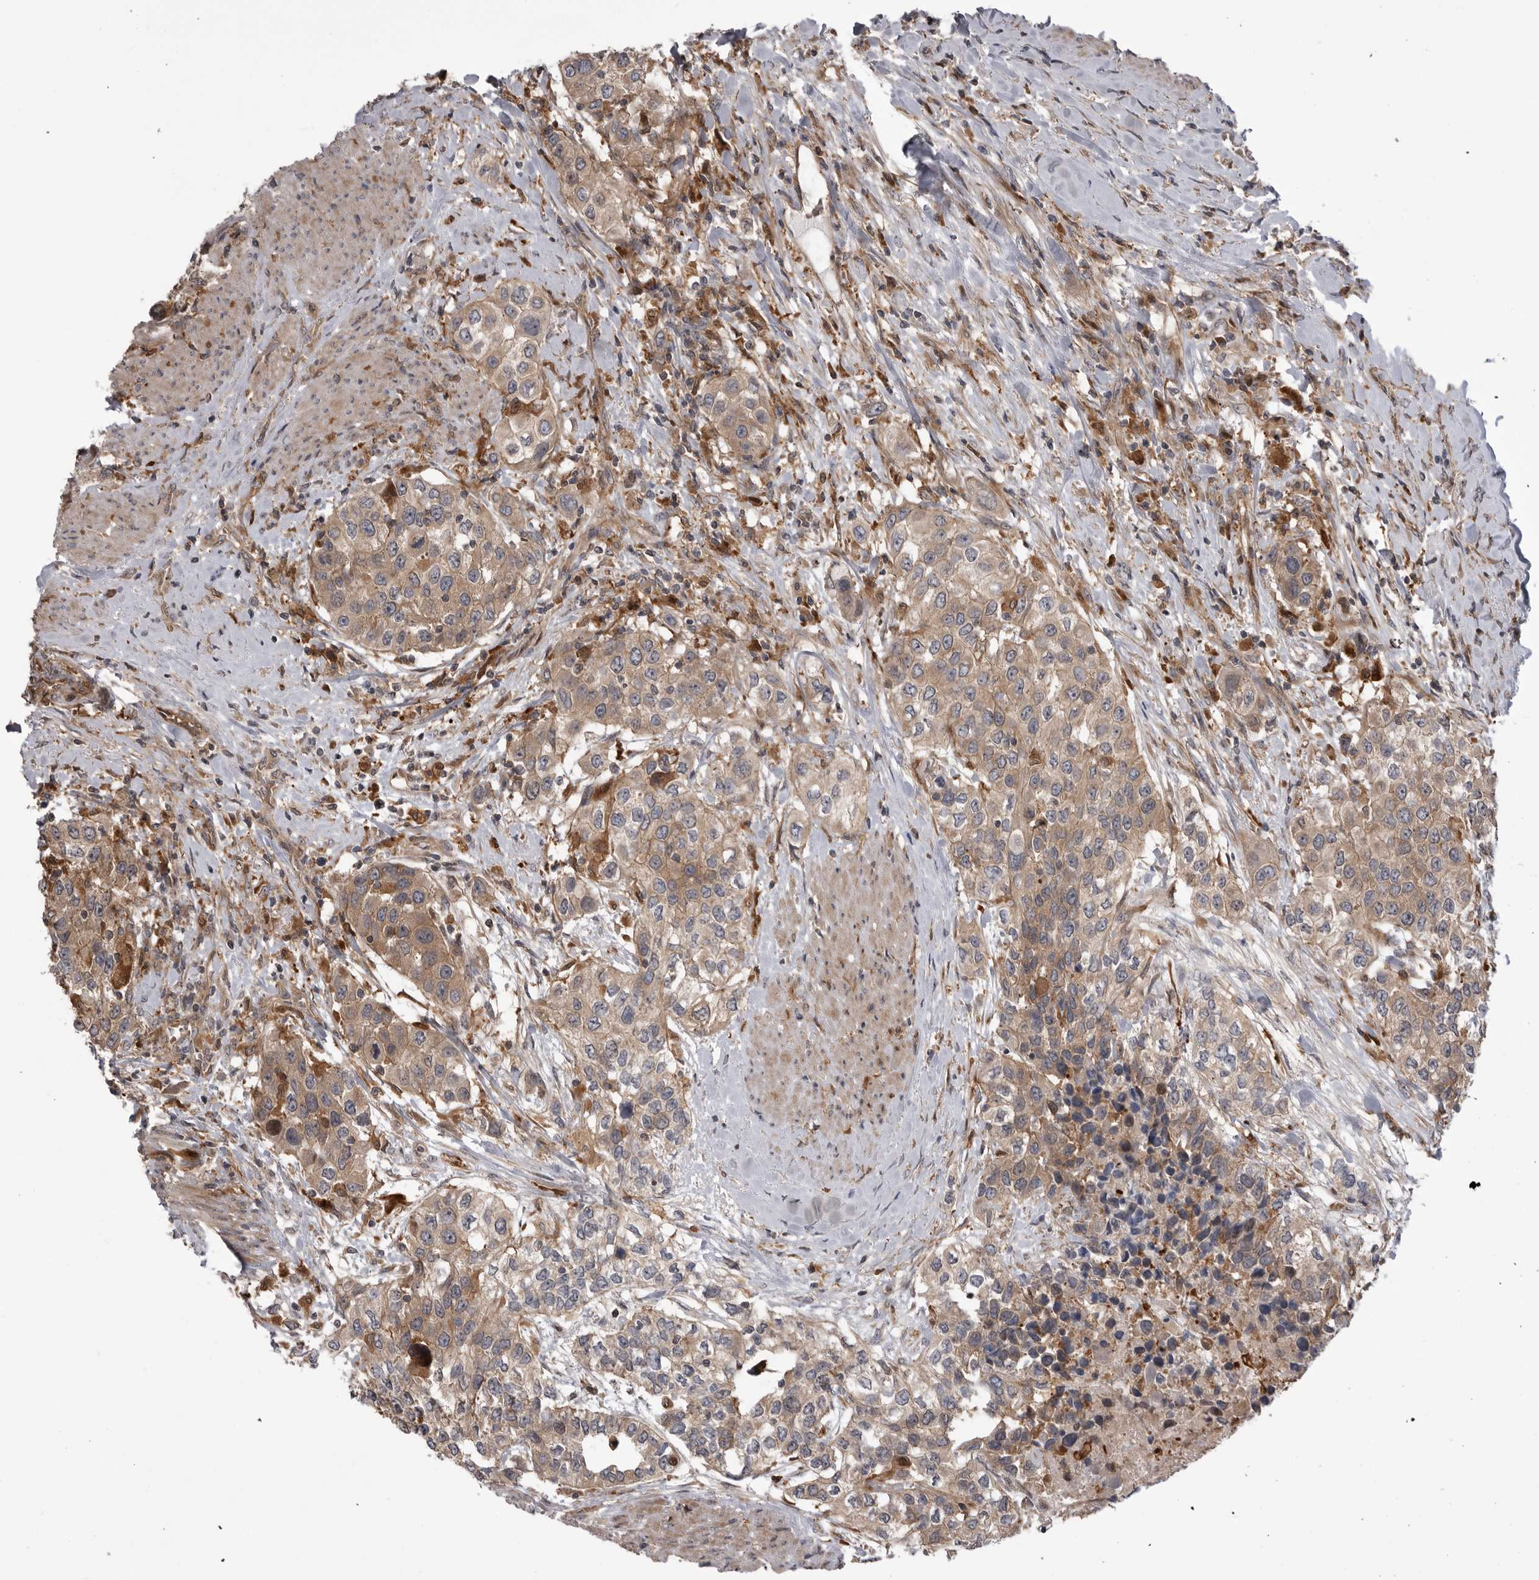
{"staining": {"intensity": "weak", "quantity": ">75%", "location": "cytoplasmic/membranous"}, "tissue": "urothelial cancer", "cell_type": "Tumor cells", "image_type": "cancer", "snomed": [{"axis": "morphology", "description": "Urothelial carcinoma, High grade"}, {"axis": "topography", "description": "Urinary bladder"}], "caption": "Brown immunohistochemical staining in high-grade urothelial carcinoma displays weak cytoplasmic/membranous positivity in about >75% of tumor cells. Immunohistochemistry stains the protein in brown and the nuclei are stained blue.", "gene": "RAB3GAP2", "patient": {"sex": "female", "age": 80}}